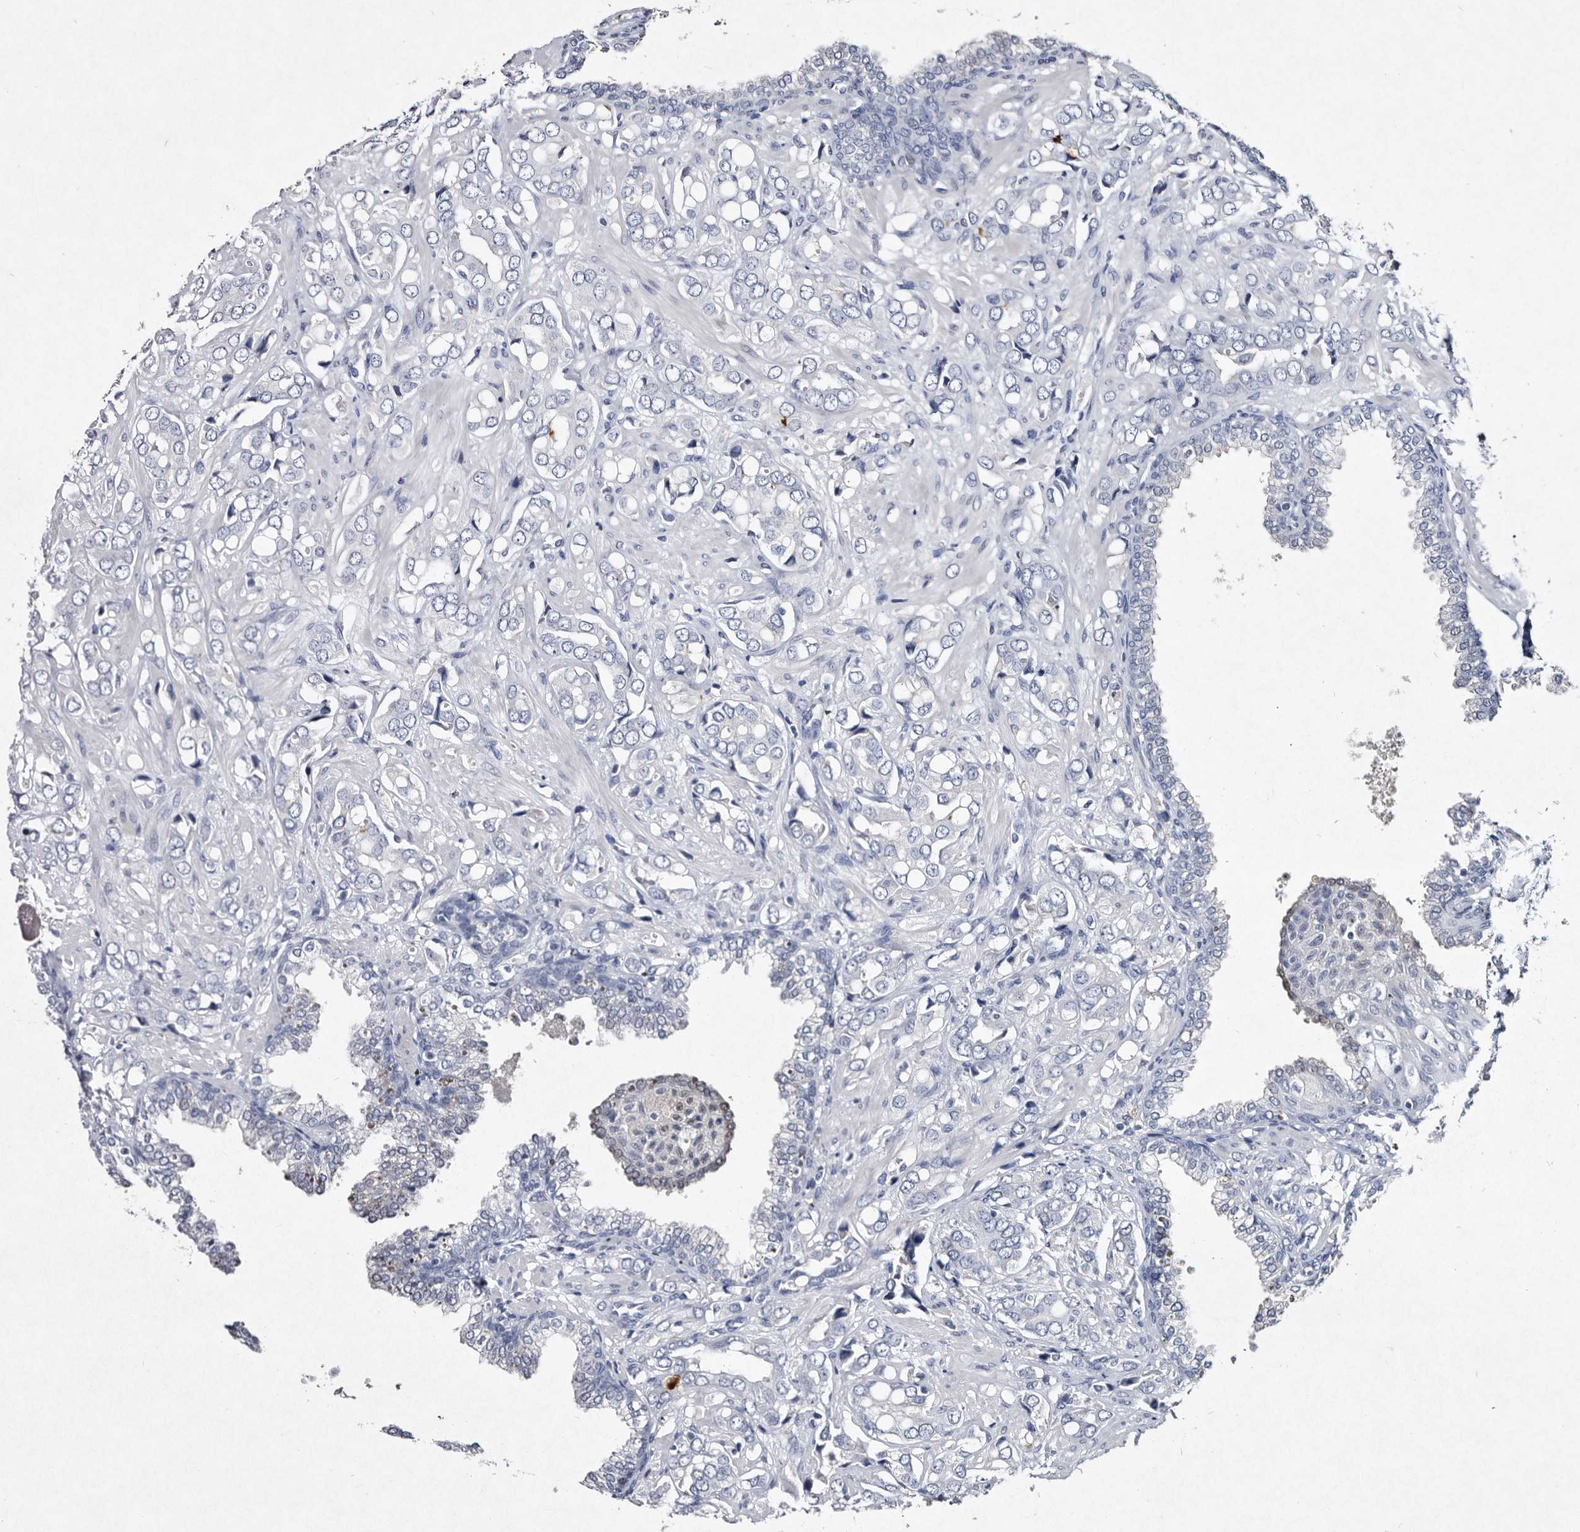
{"staining": {"intensity": "negative", "quantity": "none", "location": "none"}, "tissue": "prostate cancer", "cell_type": "Tumor cells", "image_type": "cancer", "snomed": [{"axis": "morphology", "description": "Adenocarcinoma, High grade"}, {"axis": "topography", "description": "Prostate"}], "caption": "Immunohistochemistry of human prostate cancer (high-grade adenocarcinoma) exhibits no staining in tumor cells. (Immunohistochemistry (ihc), brightfield microscopy, high magnification).", "gene": "SERPINB8", "patient": {"sex": "male", "age": 52}}